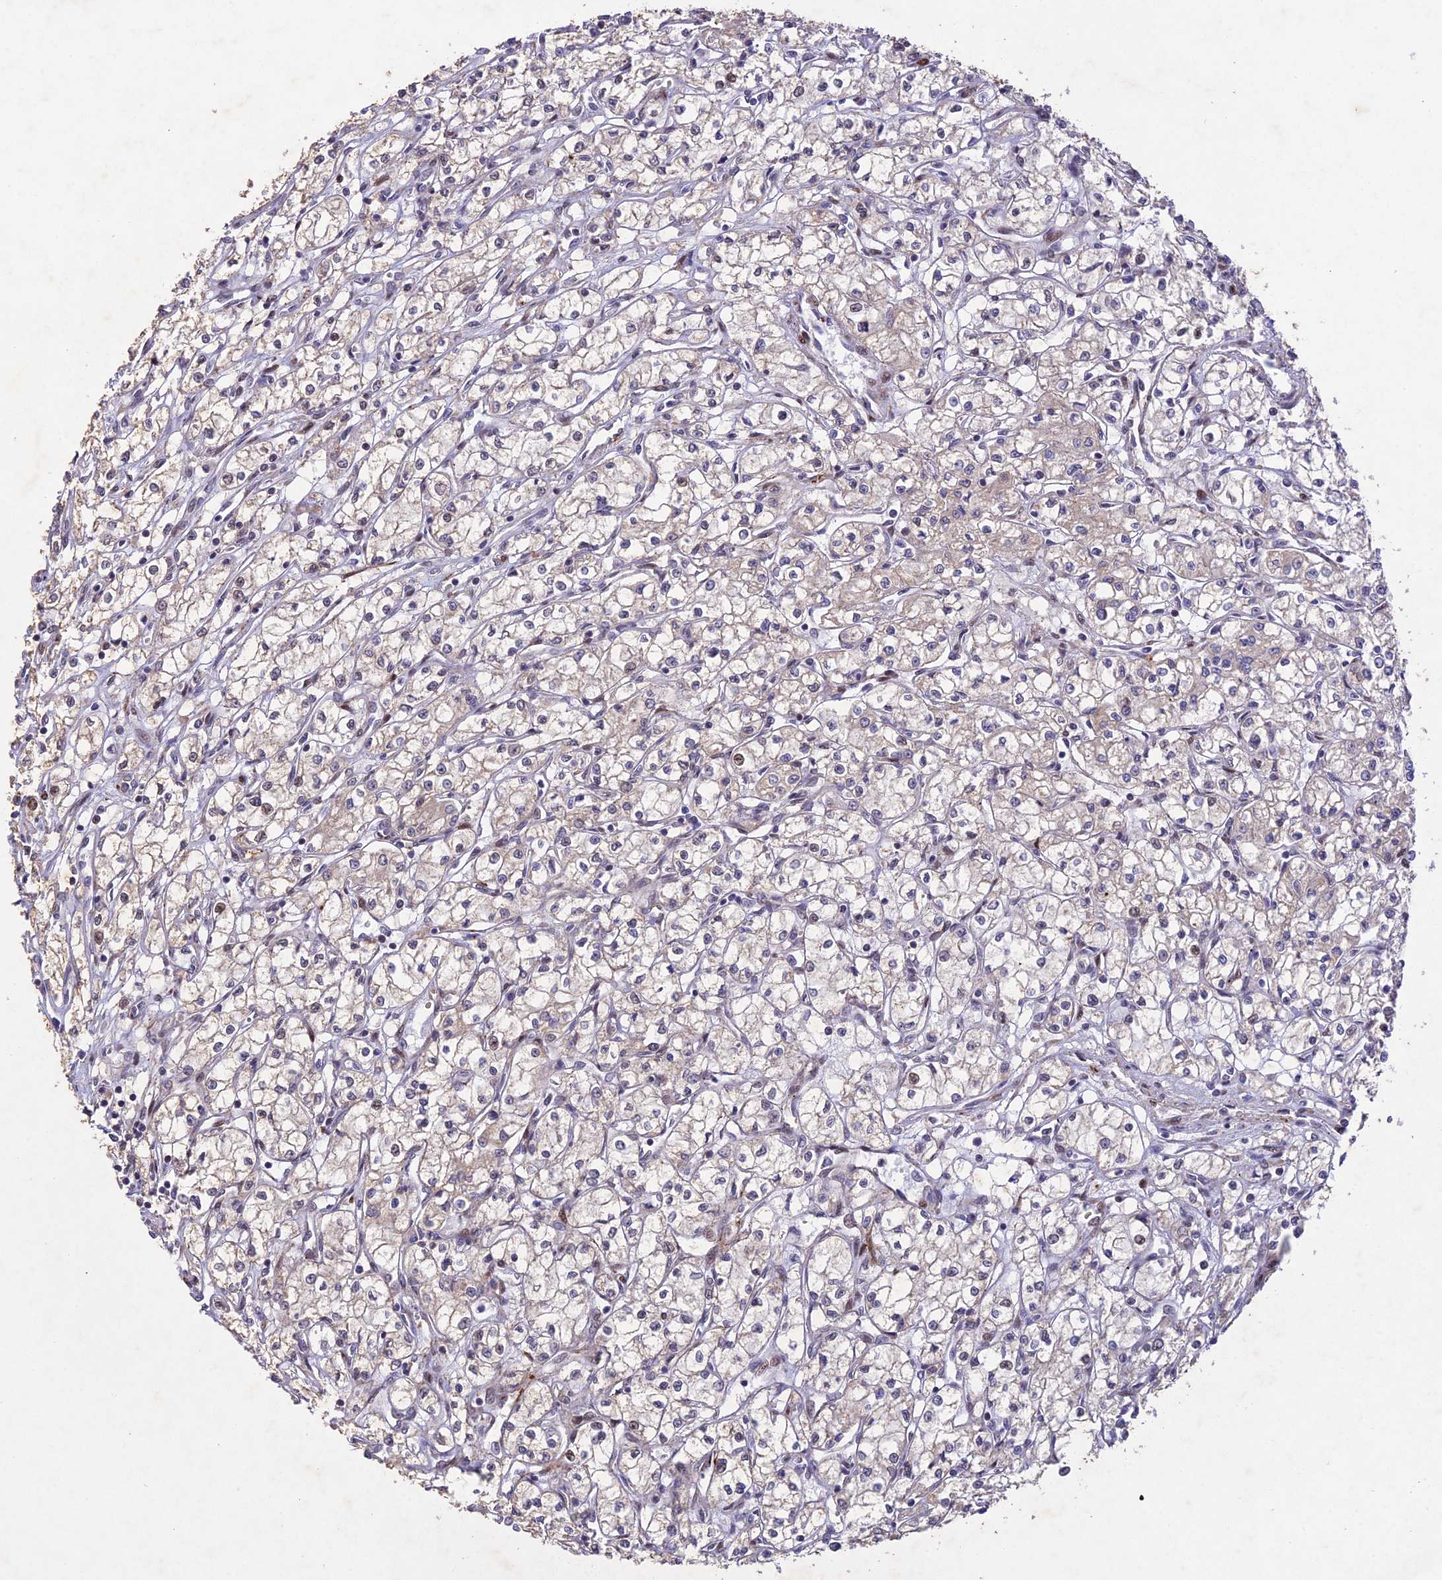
{"staining": {"intensity": "negative", "quantity": "none", "location": "none"}, "tissue": "renal cancer", "cell_type": "Tumor cells", "image_type": "cancer", "snomed": [{"axis": "morphology", "description": "Adenocarcinoma, NOS"}, {"axis": "topography", "description": "Kidney"}], "caption": "Immunohistochemical staining of human renal cancer shows no significant expression in tumor cells.", "gene": "WDR55", "patient": {"sex": "male", "age": 59}}